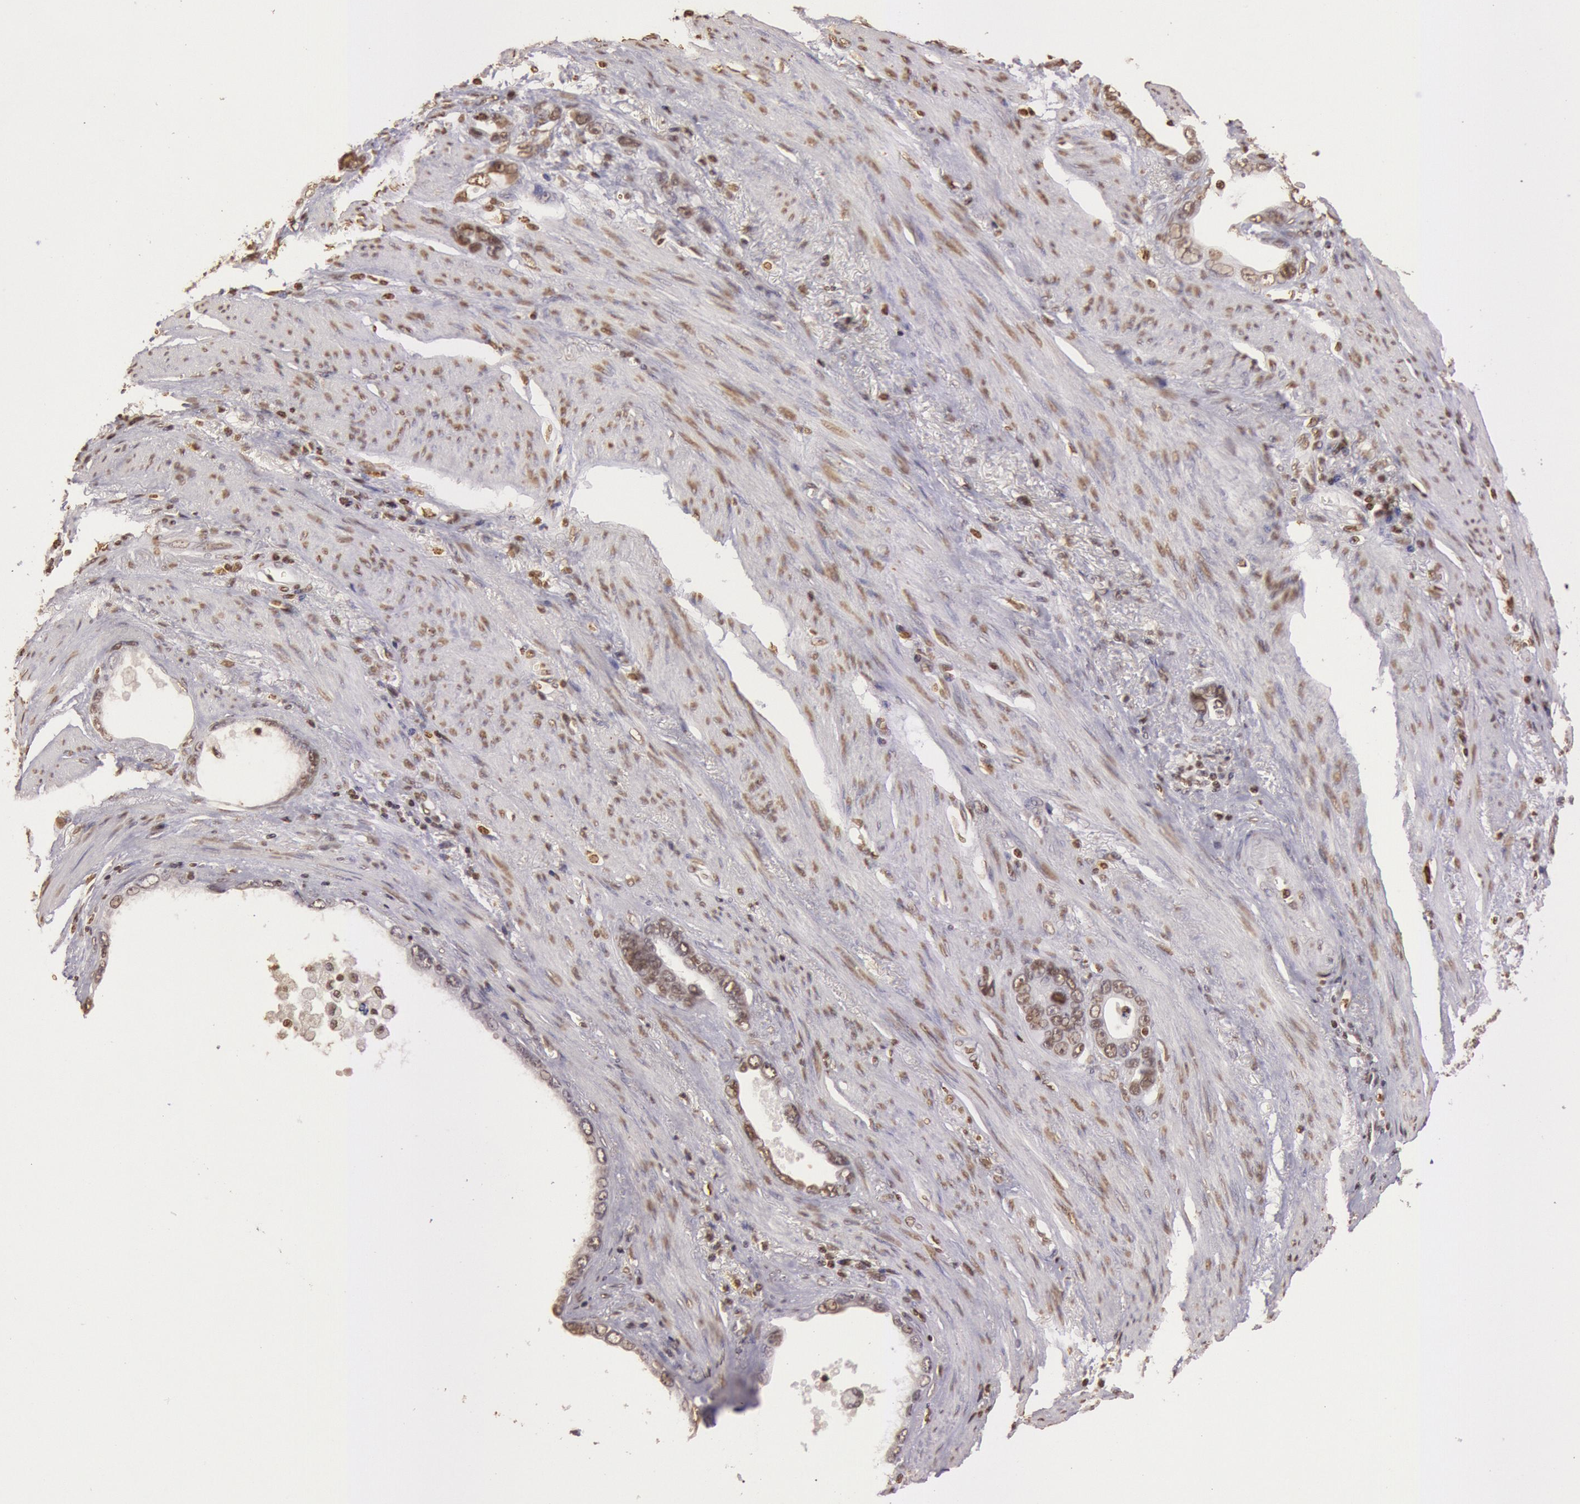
{"staining": {"intensity": "weak", "quantity": ">75%", "location": "cytoplasmic/membranous"}, "tissue": "stomach cancer", "cell_type": "Tumor cells", "image_type": "cancer", "snomed": [{"axis": "morphology", "description": "Adenocarcinoma, NOS"}, {"axis": "topography", "description": "Stomach"}], "caption": "IHC (DAB (3,3'-diaminobenzidine)) staining of adenocarcinoma (stomach) exhibits weak cytoplasmic/membranous protein expression in about >75% of tumor cells.", "gene": "SOD1", "patient": {"sex": "male", "age": 78}}